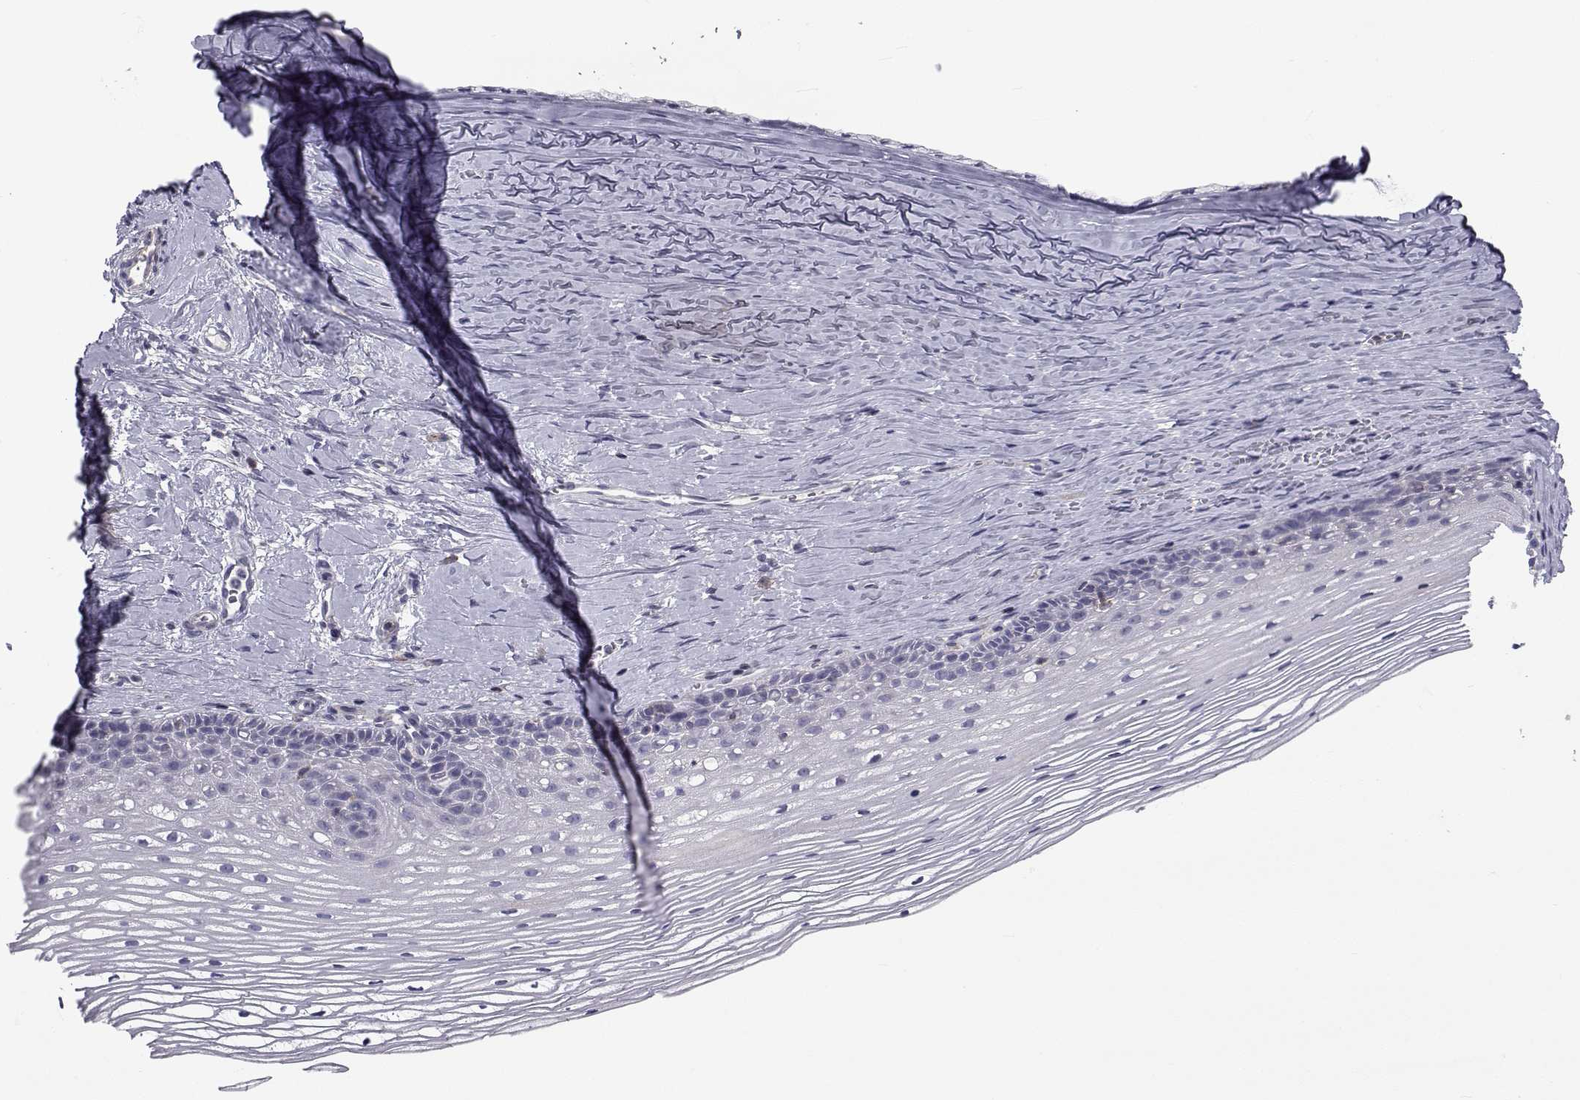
{"staining": {"intensity": "negative", "quantity": "none", "location": "none"}, "tissue": "cervix", "cell_type": "Glandular cells", "image_type": "normal", "snomed": [{"axis": "morphology", "description": "Normal tissue, NOS"}, {"axis": "topography", "description": "Cervix"}], "caption": "Glandular cells are negative for protein expression in unremarkable human cervix. The staining is performed using DAB brown chromogen with nuclei counter-stained in using hematoxylin.", "gene": "LRRC27", "patient": {"sex": "female", "age": 40}}